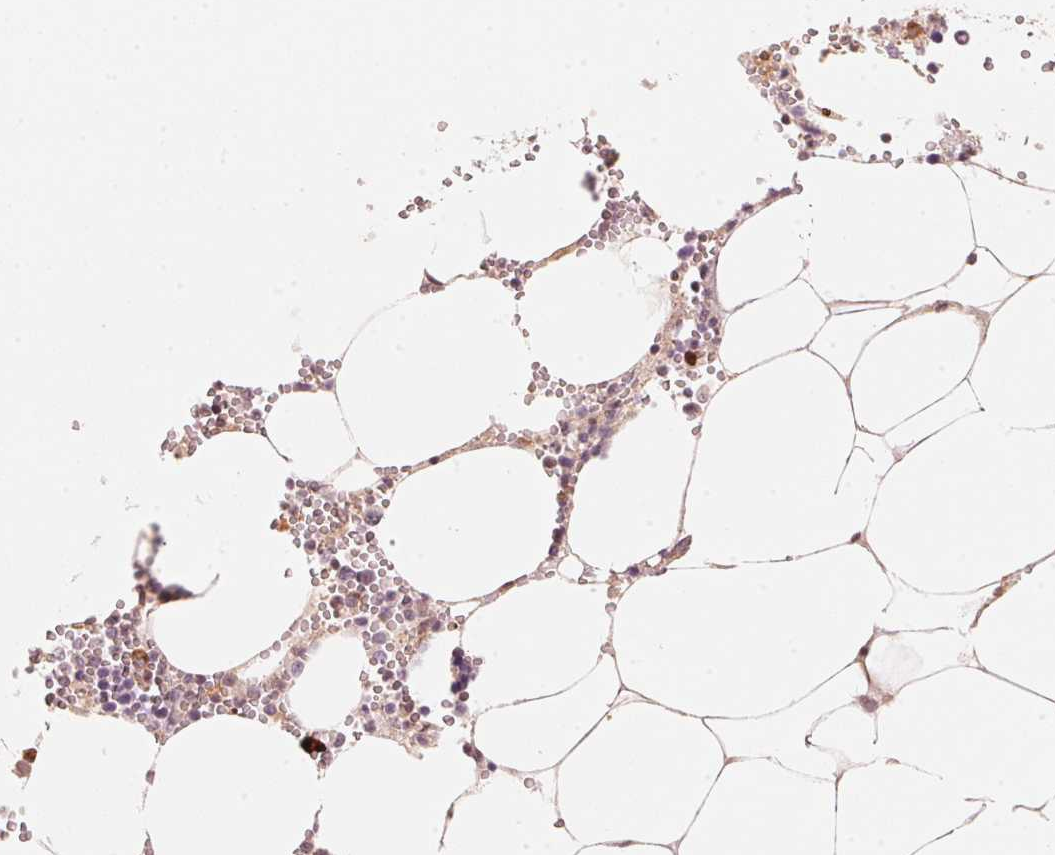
{"staining": {"intensity": "moderate", "quantity": "<25%", "location": "cytoplasmic/membranous"}, "tissue": "bone marrow", "cell_type": "Hematopoietic cells", "image_type": "normal", "snomed": [{"axis": "morphology", "description": "Normal tissue, NOS"}, {"axis": "topography", "description": "Bone marrow"}], "caption": "Unremarkable bone marrow reveals moderate cytoplasmic/membranous expression in approximately <25% of hematopoietic cells, visualized by immunohistochemistry. The protein is stained brown, and the nuclei are stained in blue (DAB IHC with brightfield microscopy, high magnification).", "gene": "PRKN", "patient": {"sex": "male", "age": 54}}